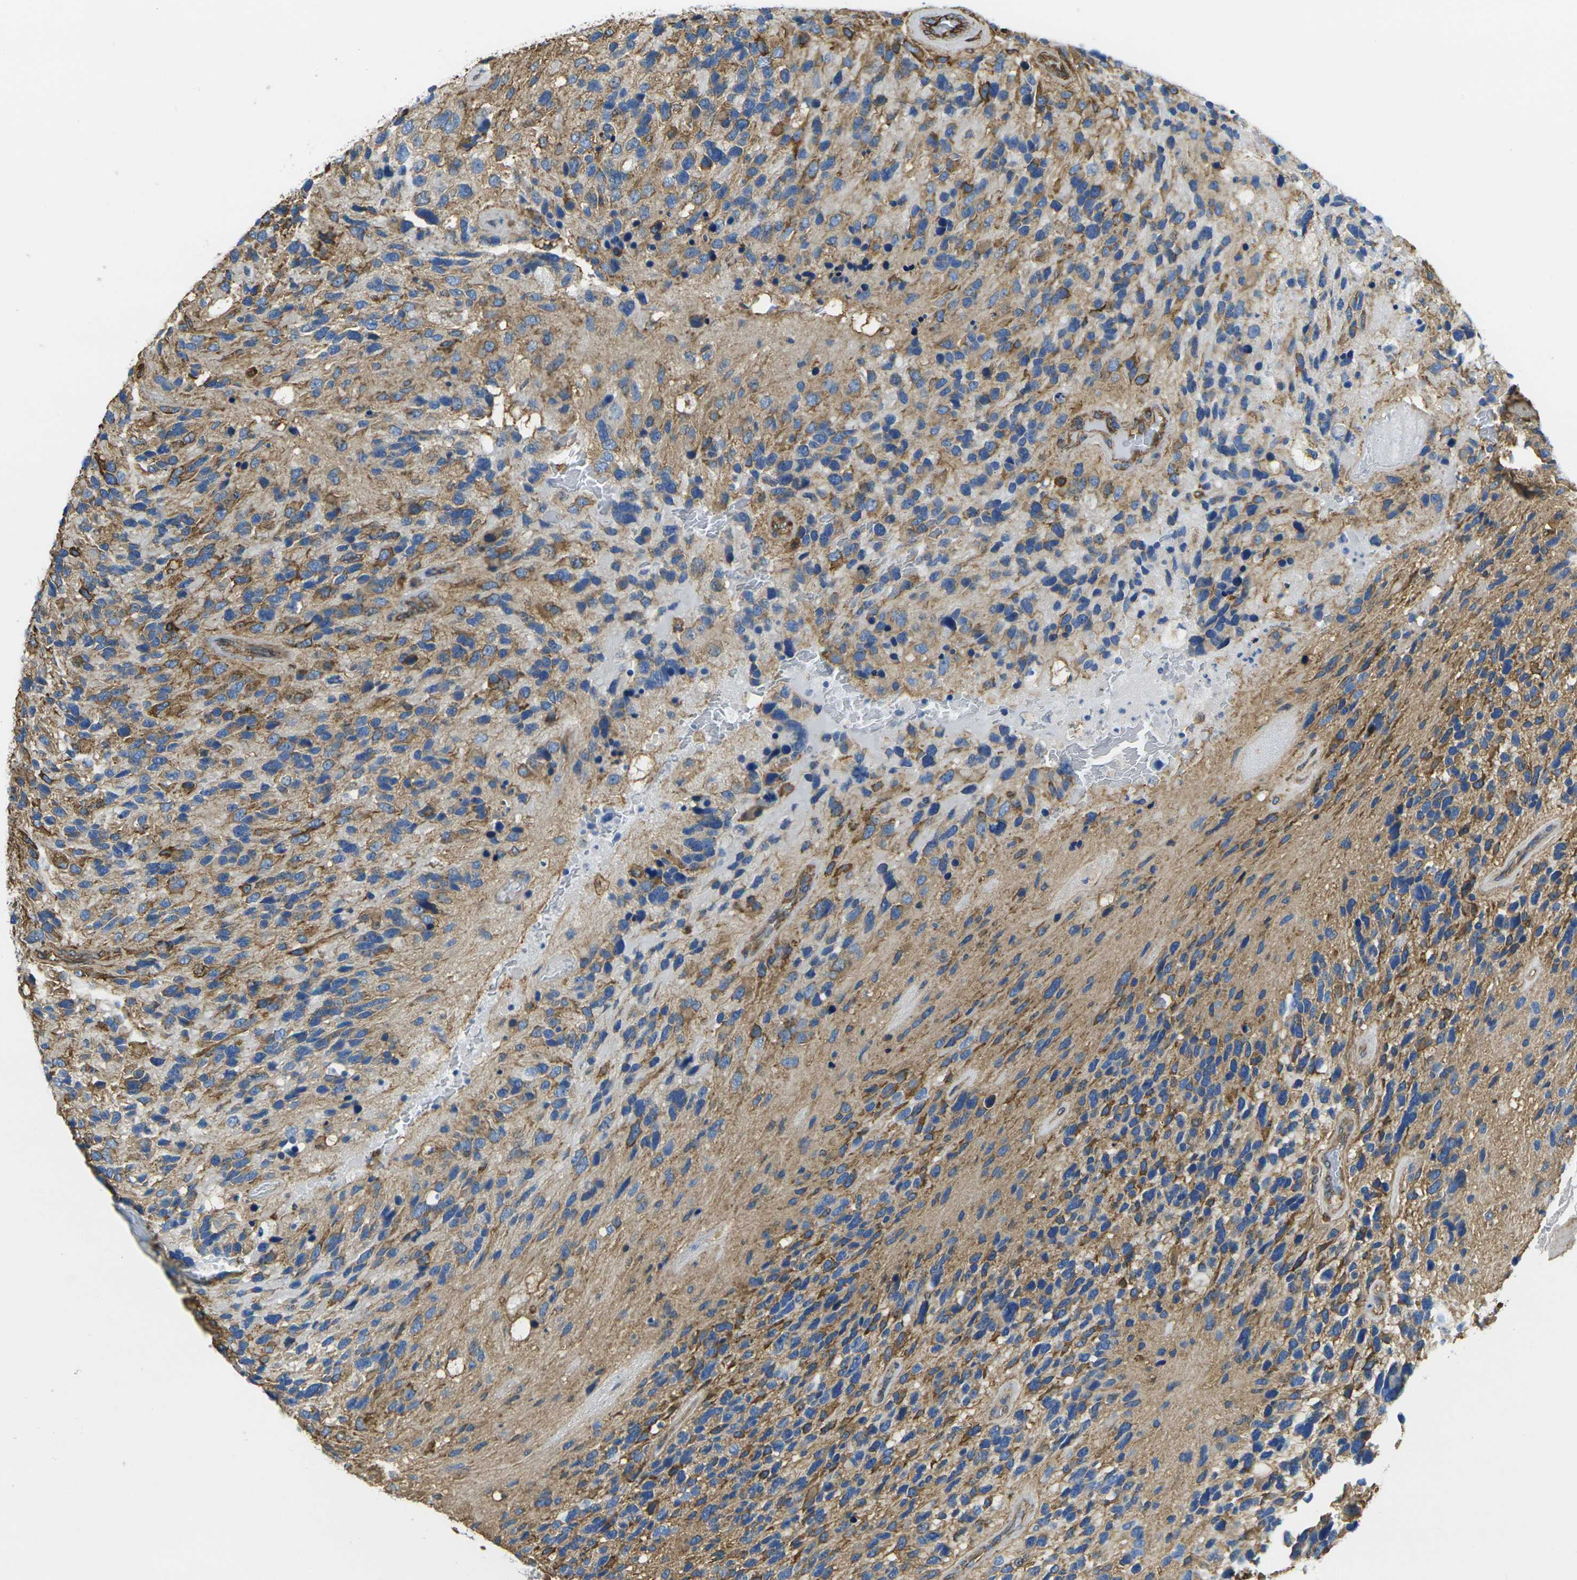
{"staining": {"intensity": "moderate", "quantity": ">75%", "location": "cytoplasmic/membranous"}, "tissue": "glioma", "cell_type": "Tumor cells", "image_type": "cancer", "snomed": [{"axis": "morphology", "description": "Glioma, malignant, High grade"}, {"axis": "topography", "description": "Brain"}], "caption": "Brown immunohistochemical staining in human malignant glioma (high-grade) exhibits moderate cytoplasmic/membranous expression in approximately >75% of tumor cells.", "gene": "FAM110D", "patient": {"sex": "female", "age": 58}}